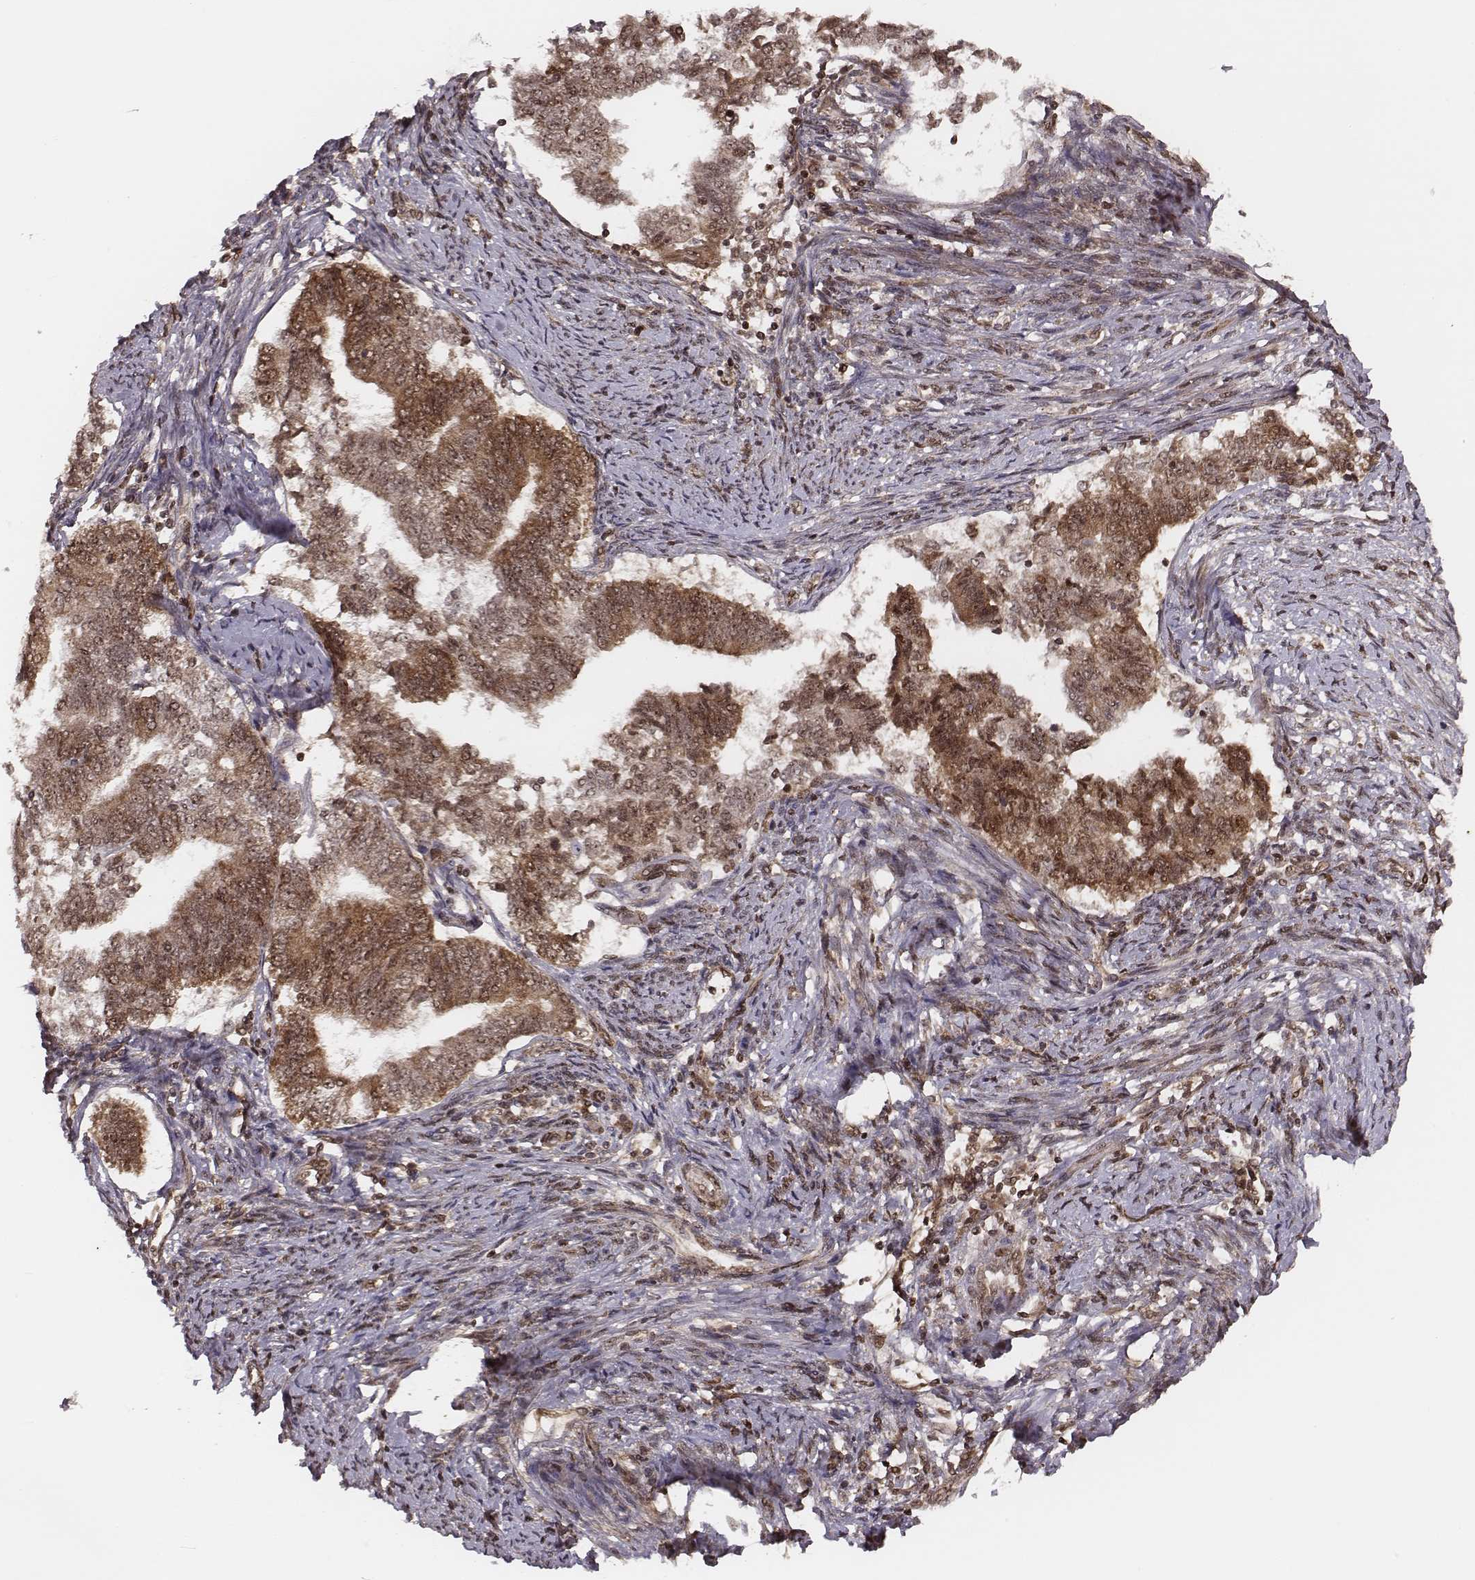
{"staining": {"intensity": "moderate", "quantity": ">75%", "location": "cytoplasmic/membranous,nuclear"}, "tissue": "endometrial cancer", "cell_type": "Tumor cells", "image_type": "cancer", "snomed": [{"axis": "morphology", "description": "Adenocarcinoma, NOS"}, {"axis": "topography", "description": "Endometrium"}], "caption": "Protein positivity by immunohistochemistry (IHC) reveals moderate cytoplasmic/membranous and nuclear staining in about >75% of tumor cells in endometrial cancer.", "gene": "NFX1", "patient": {"sex": "female", "age": 65}}